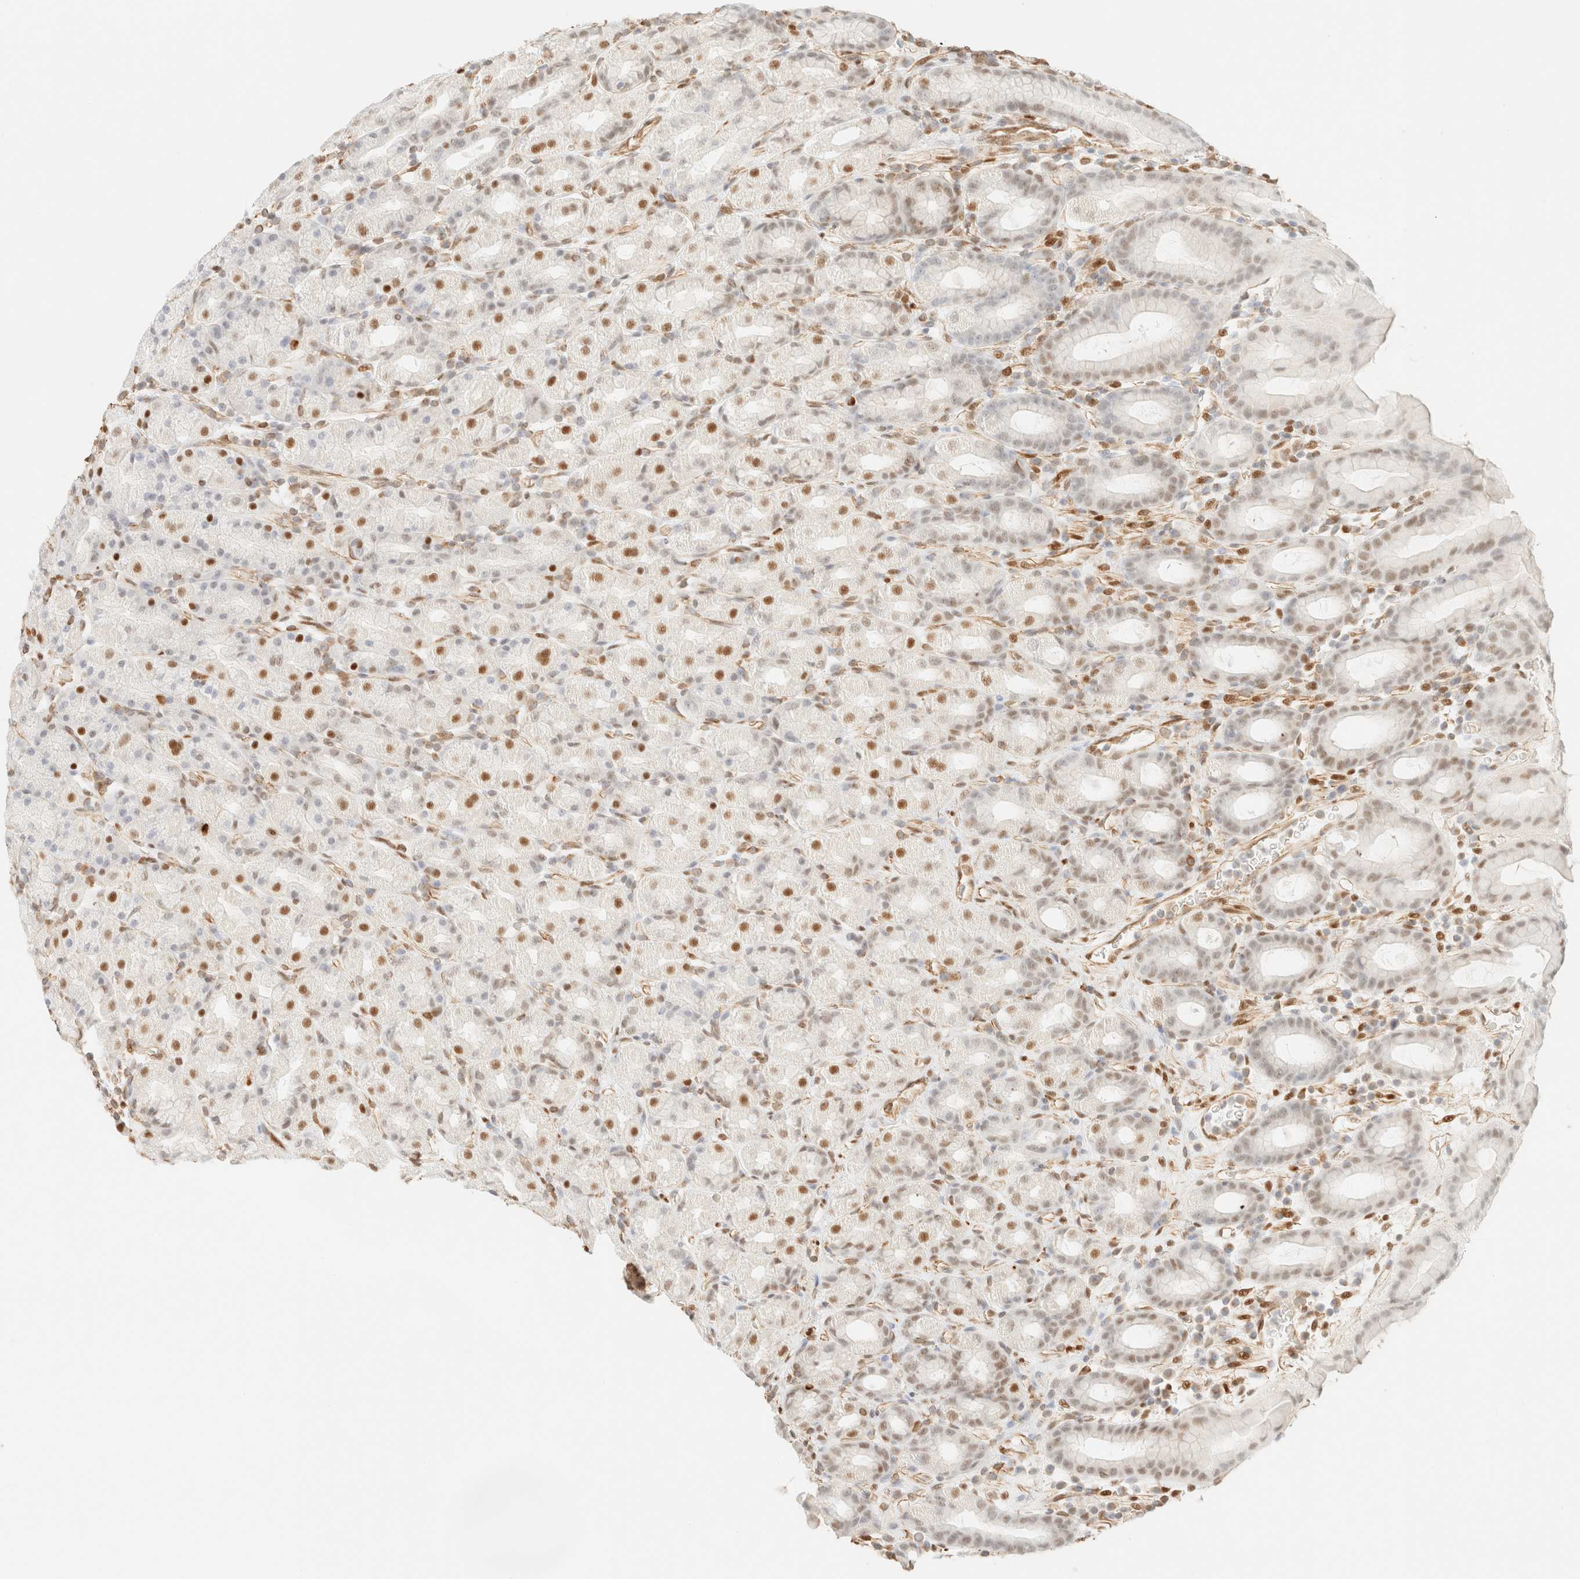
{"staining": {"intensity": "moderate", "quantity": "25%-75%", "location": "nuclear"}, "tissue": "stomach", "cell_type": "Glandular cells", "image_type": "normal", "snomed": [{"axis": "morphology", "description": "Normal tissue, NOS"}, {"axis": "topography", "description": "Stomach, upper"}], "caption": "Stomach was stained to show a protein in brown. There is medium levels of moderate nuclear expression in approximately 25%-75% of glandular cells. (DAB = brown stain, brightfield microscopy at high magnification).", "gene": "ZSCAN18", "patient": {"sex": "male", "age": 68}}